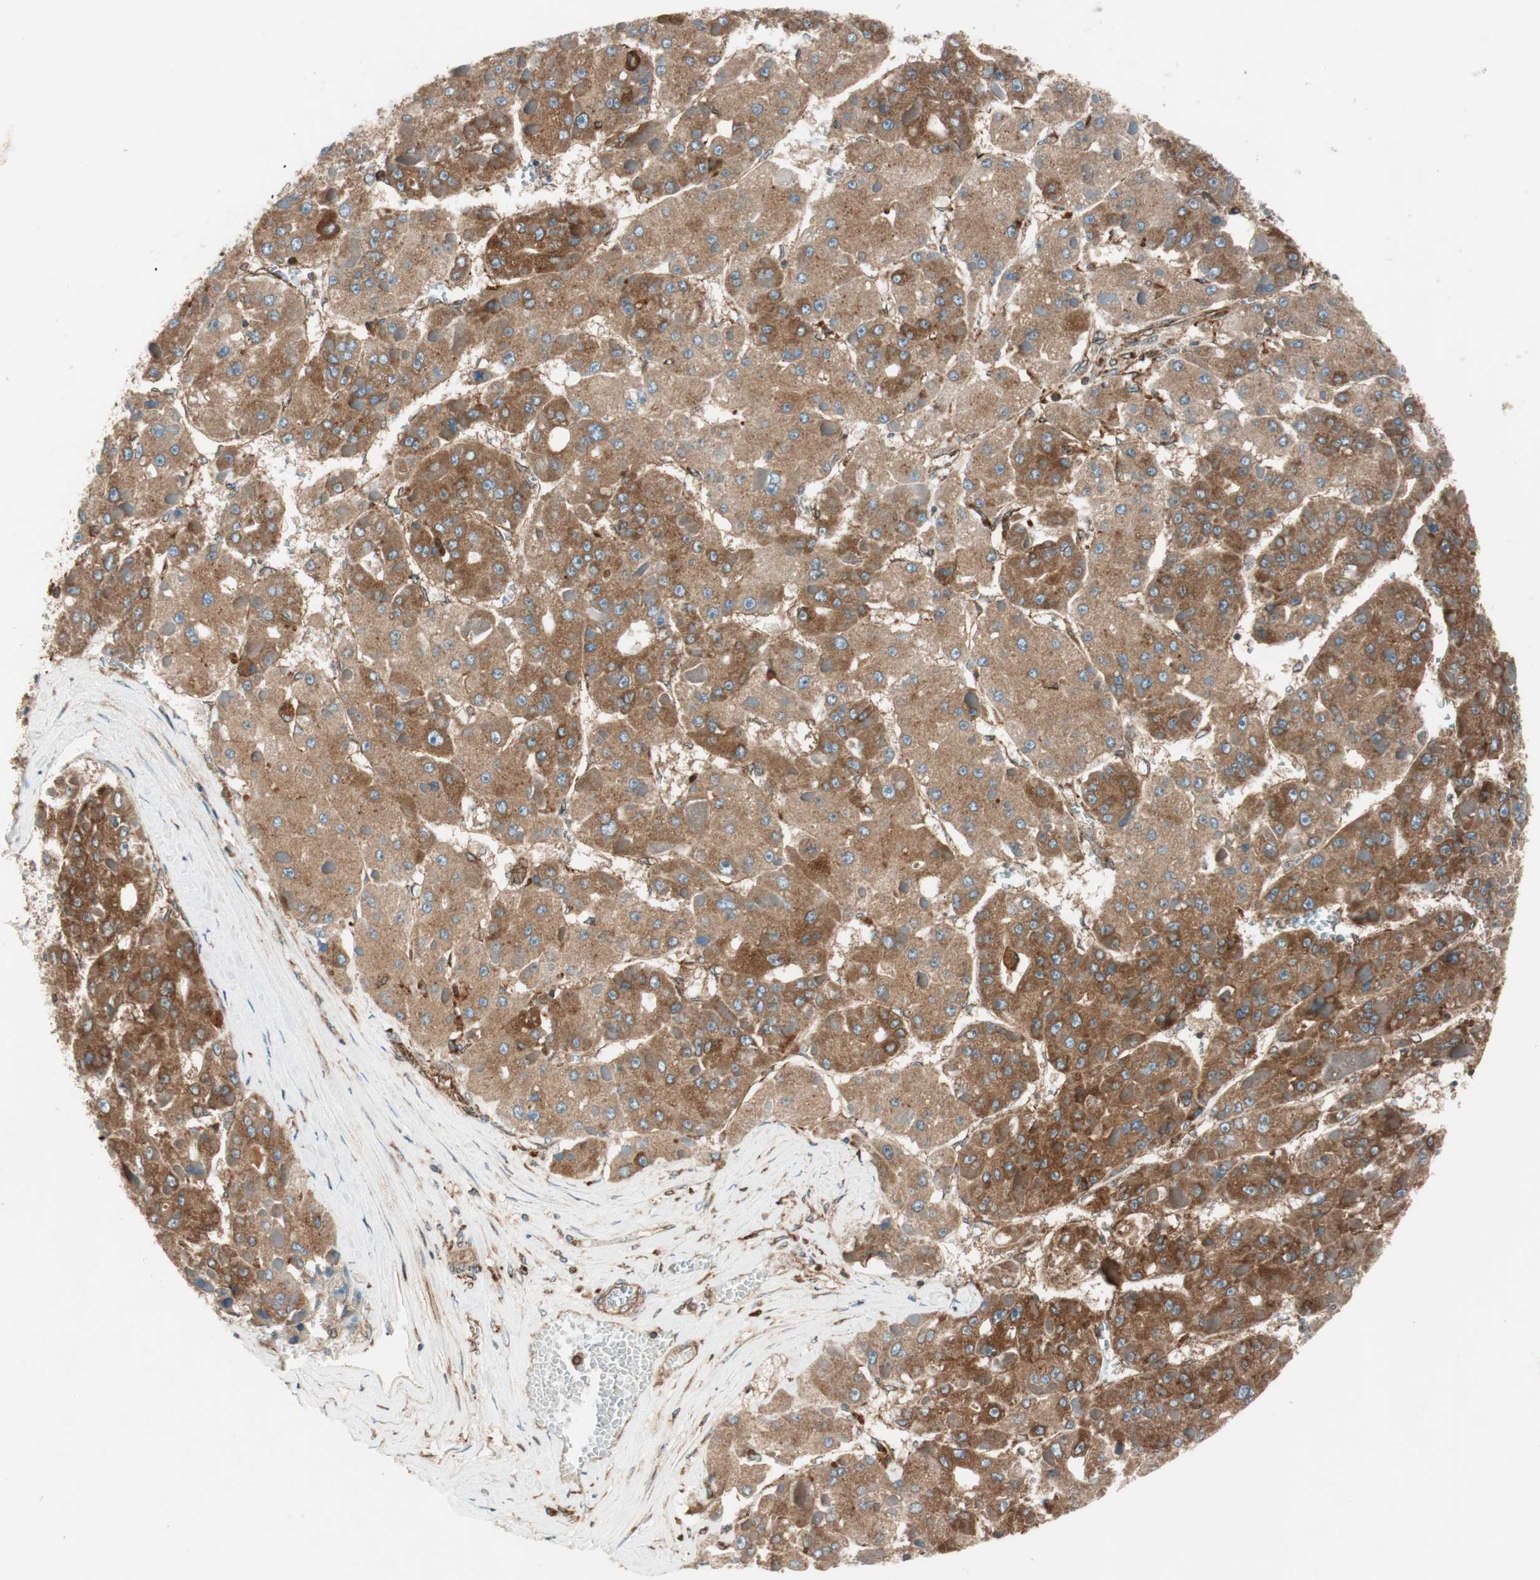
{"staining": {"intensity": "moderate", "quantity": ">75%", "location": "cytoplasmic/membranous"}, "tissue": "liver cancer", "cell_type": "Tumor cells", "image_type": "cancer", "snomed": [{"axis": "morphology", "description": "Carcinoma, Hepatocellular, NOS"}, {"axis": "topography", "description": "Liver"}], "caption": "Immunohistochemical staining of human hepatocellular carcinoma (liver) displays moderate cytoplasmic/membranous protein expression in approximately >75% of tumor cells.", "gene": "RAB5A", "patient": {"sex": "female", "age": 73}}